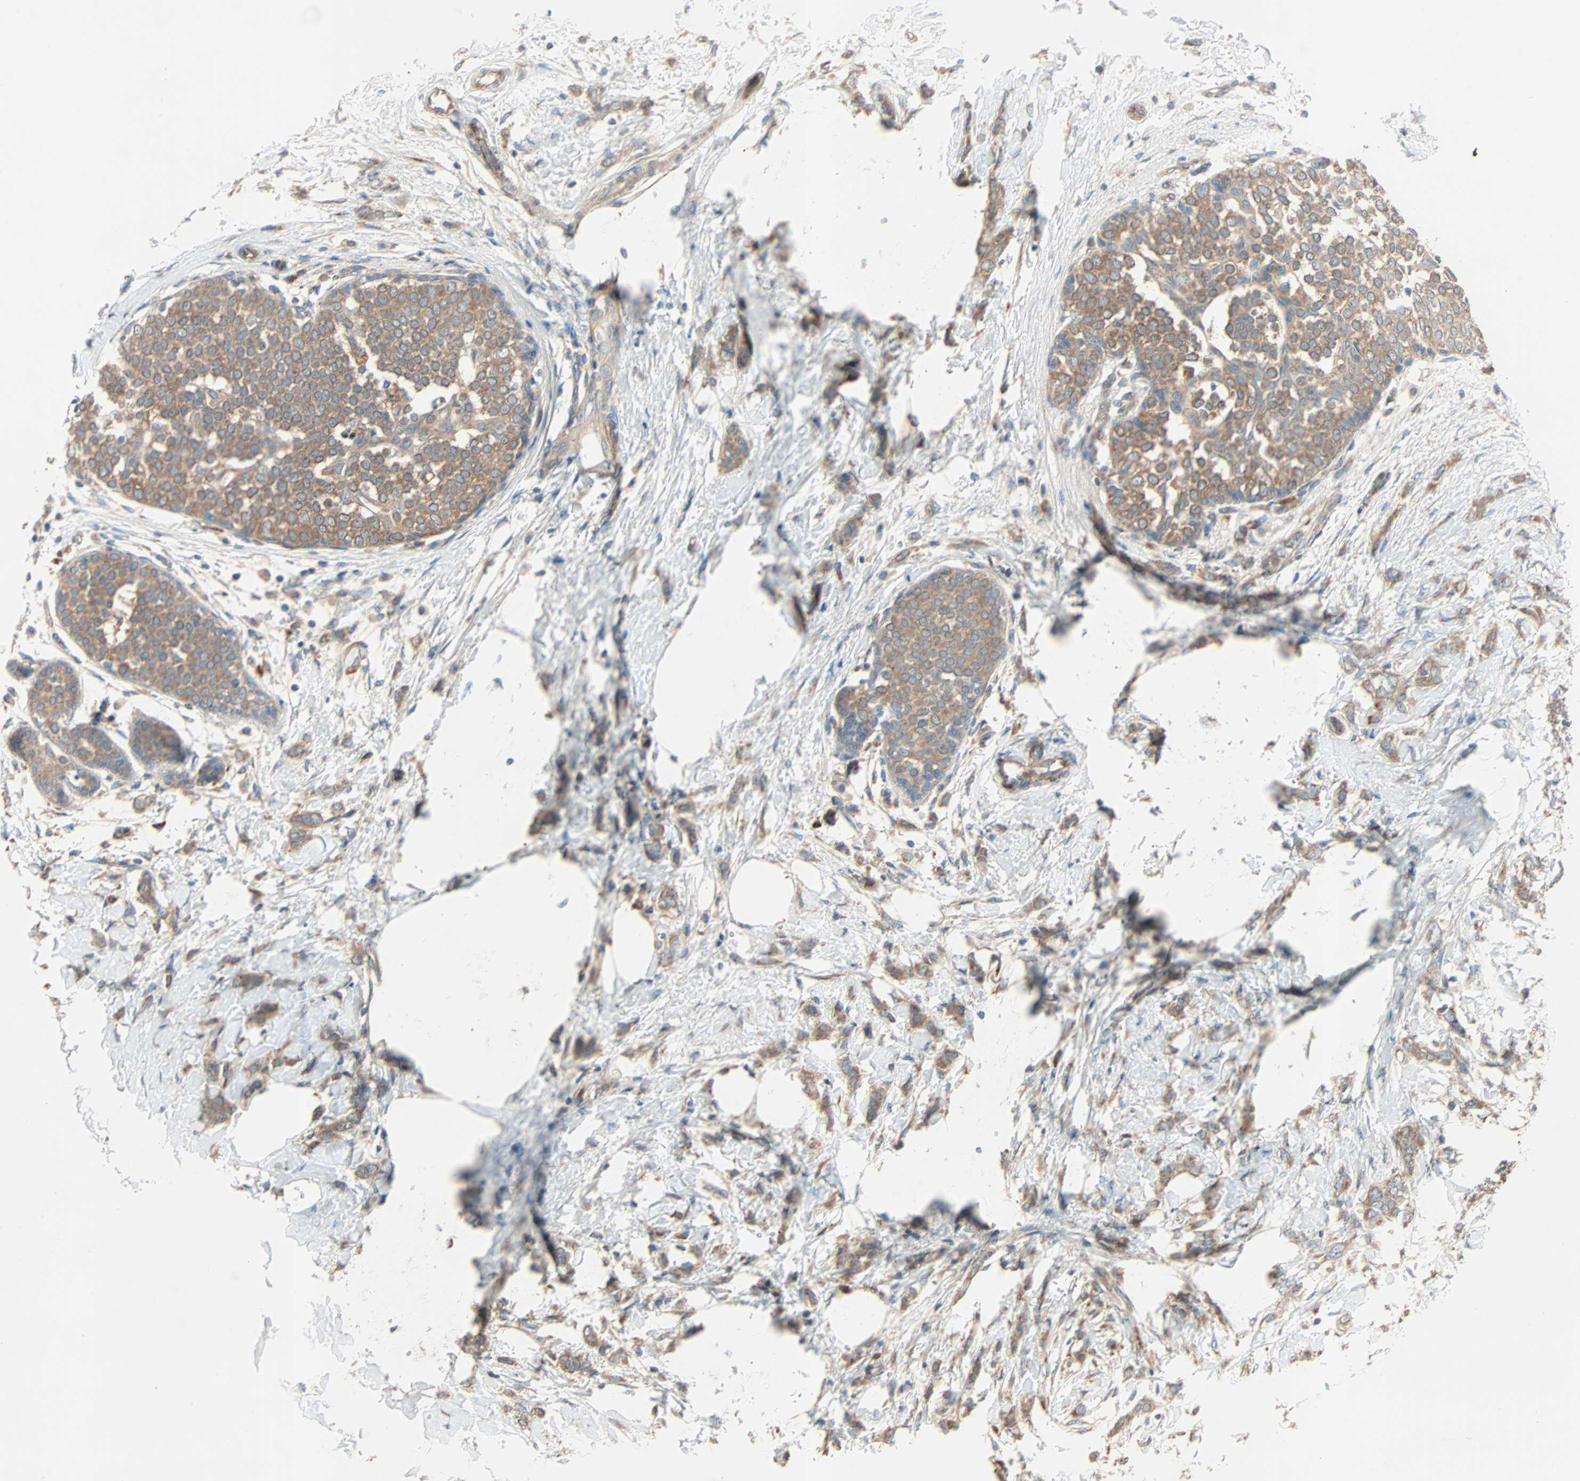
{"staining": {"intensity": "weak", "quantity": ">75%", "location": "cytoplasmic/membranous"}, "tissue": "breast cancer", "cell_type": "Tumor cells", "image_type": "cancer", "snomed": [{"axis": "morphology", "description": "Lobular carcinoma, in situ"}, {"axis": "morphology", "description": "Lobular carcinoma"}, {"axis": "topography", "description": "Breast"}], "caption": "Immunohistochemistry staining of breast cancer (lobular carcinoma in situ), which reveals low levels of weak cytoplasmic/membranous staining in approximately >75% of tumor cells indicating weak cytoplasmic/membranous protein expression. The staining was performed using DAB (3,3'-diaminobenzidine) (brown) for protein detection and nuclei were counterstained in hematoxylin (blue).", "gene": "XYLT1", "patient": {"sex": "female", "age": 41}}